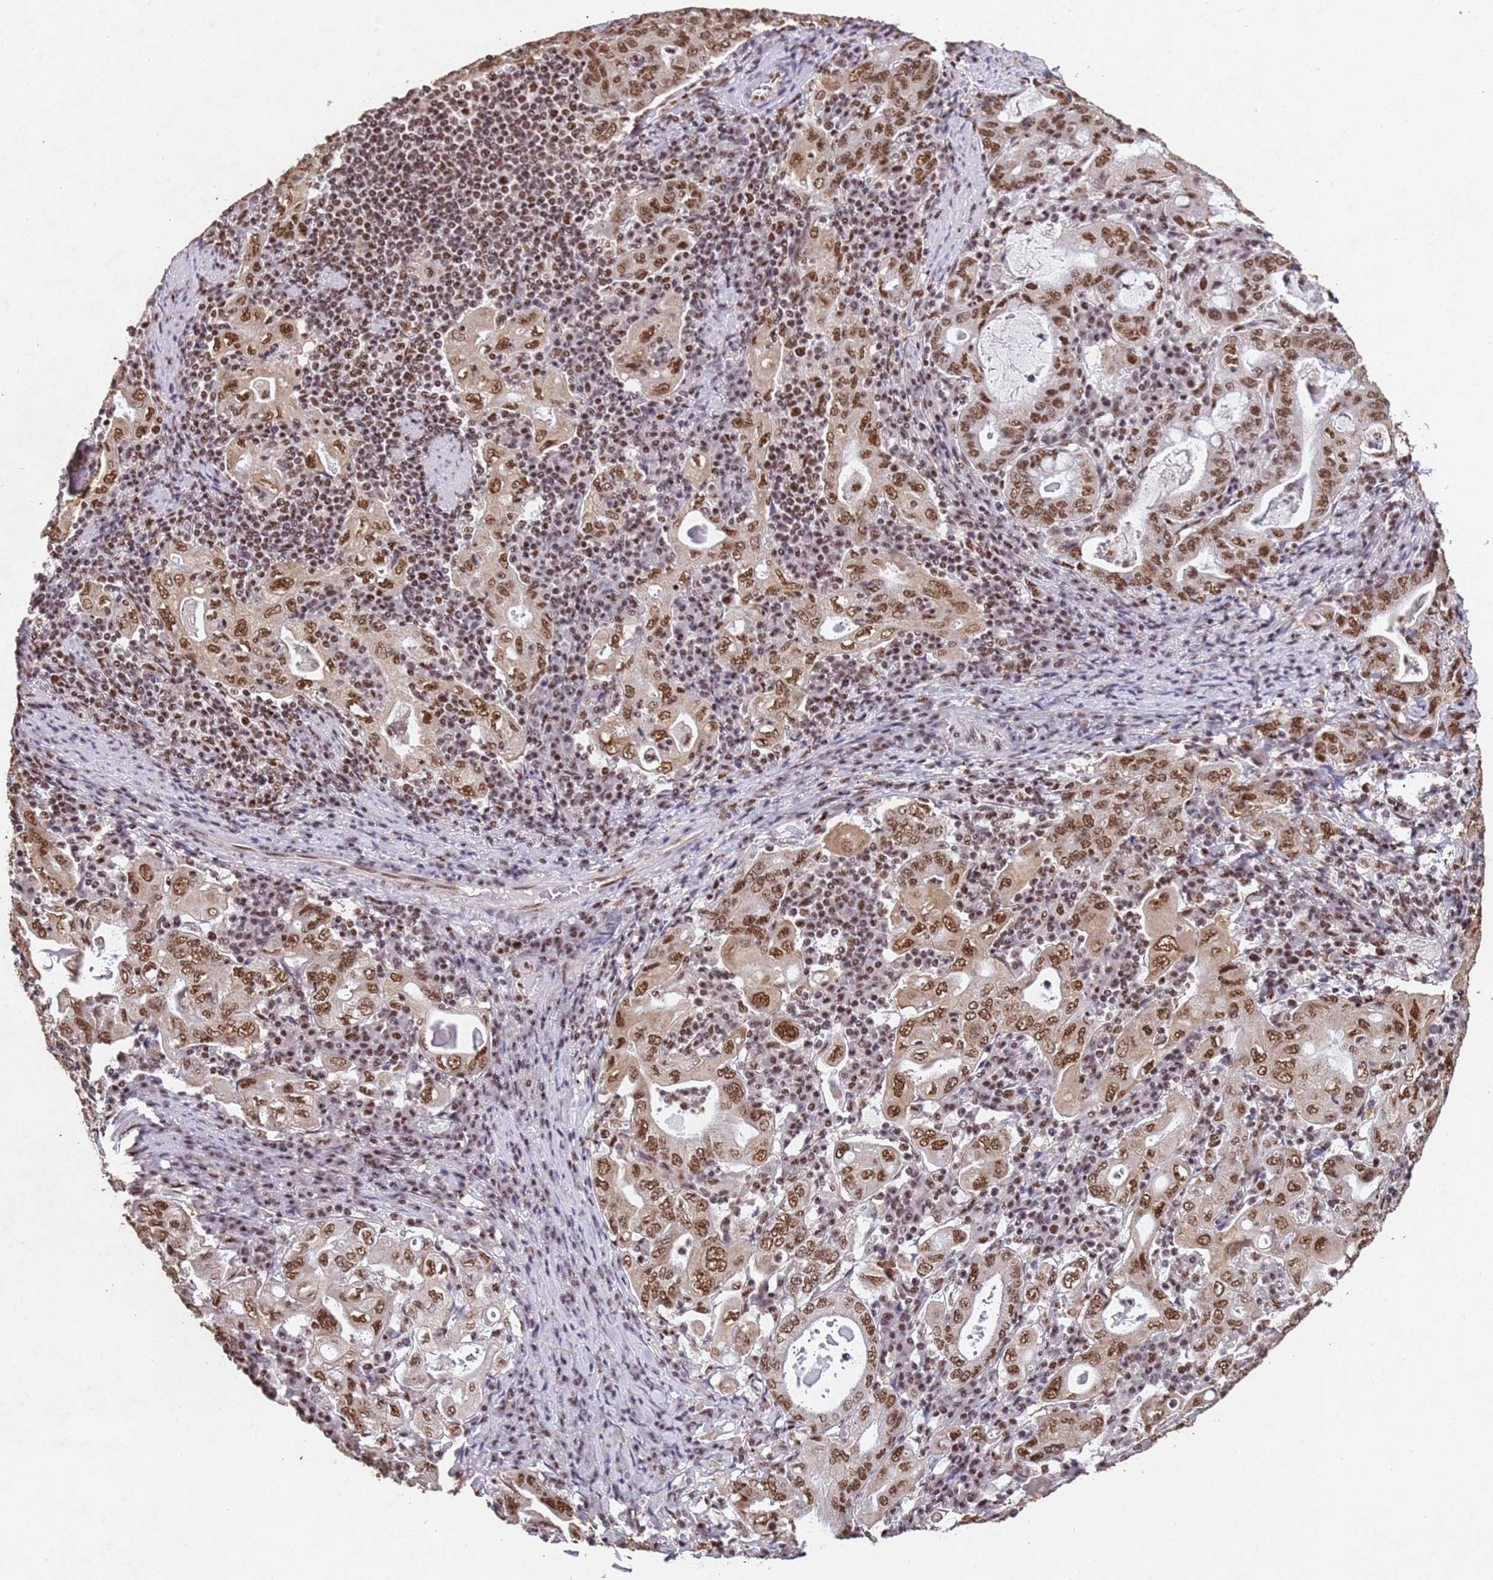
{"staining": {"intensity": "strong", "quantity": ">75%", "location": "nuclear"}, "tissue": "stomach cancer", "cell_type": "Tumor cells", "image_type": "cancer", "snomed": [{"axis": "morphology", "description": "Normal tissue, NOS"}, {"axis": "morphology", "description": "Adenocarcinoma, NOS"}, {"axis": "topography", "description": "Esophagus"}, {"axis": "topography", "description": "Stomach, upper"}, {"axis": "topography", "description": "Peripheral nerve tissue"}], "caption": "Immunohistochemistry (DAB) staining of human stomach cancer shows strong nuclear protein expression in about >75% of tumor cells.", "gene": "ESF1", "patient": {"sex": "male", "age": 62}}